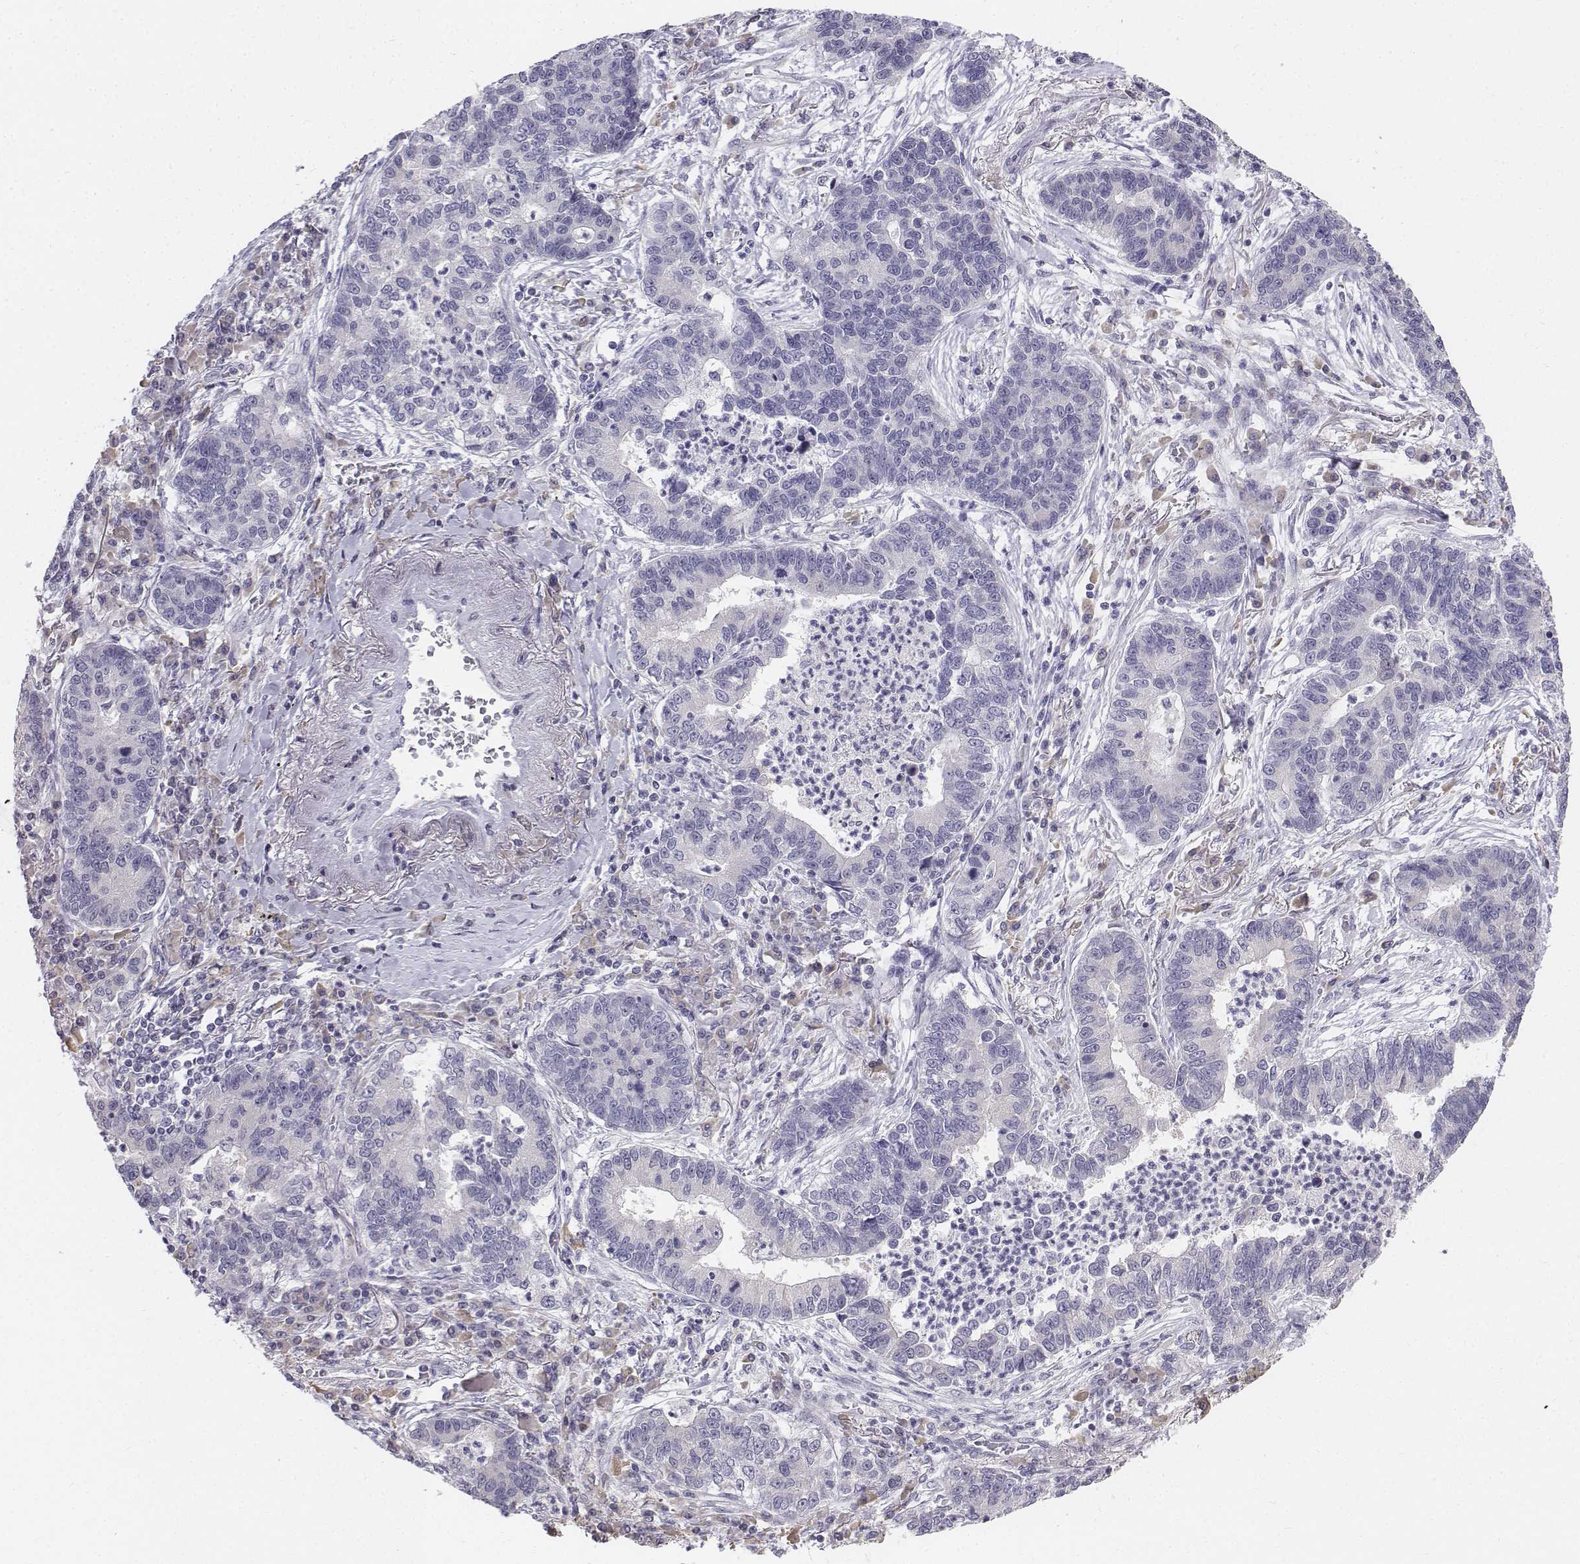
{"staining": {"intensity": "negative", "quantity": "none", "location": "none"}, "tissue": "lung cancer", "cell_type": "Tumor cells", "image_type": "cancer", "snomed": [{"axis": "morphology", "description": "Adenocarcinoma, NOS"}, {"axis": "topography", "description": "Lung"}], "caption": "The micrograph reveals no significant expression in tumor cells of lung cancer (adenocarcinoma).", "gene": "PENK", "patient": {"sex": "female", "age": 57}}